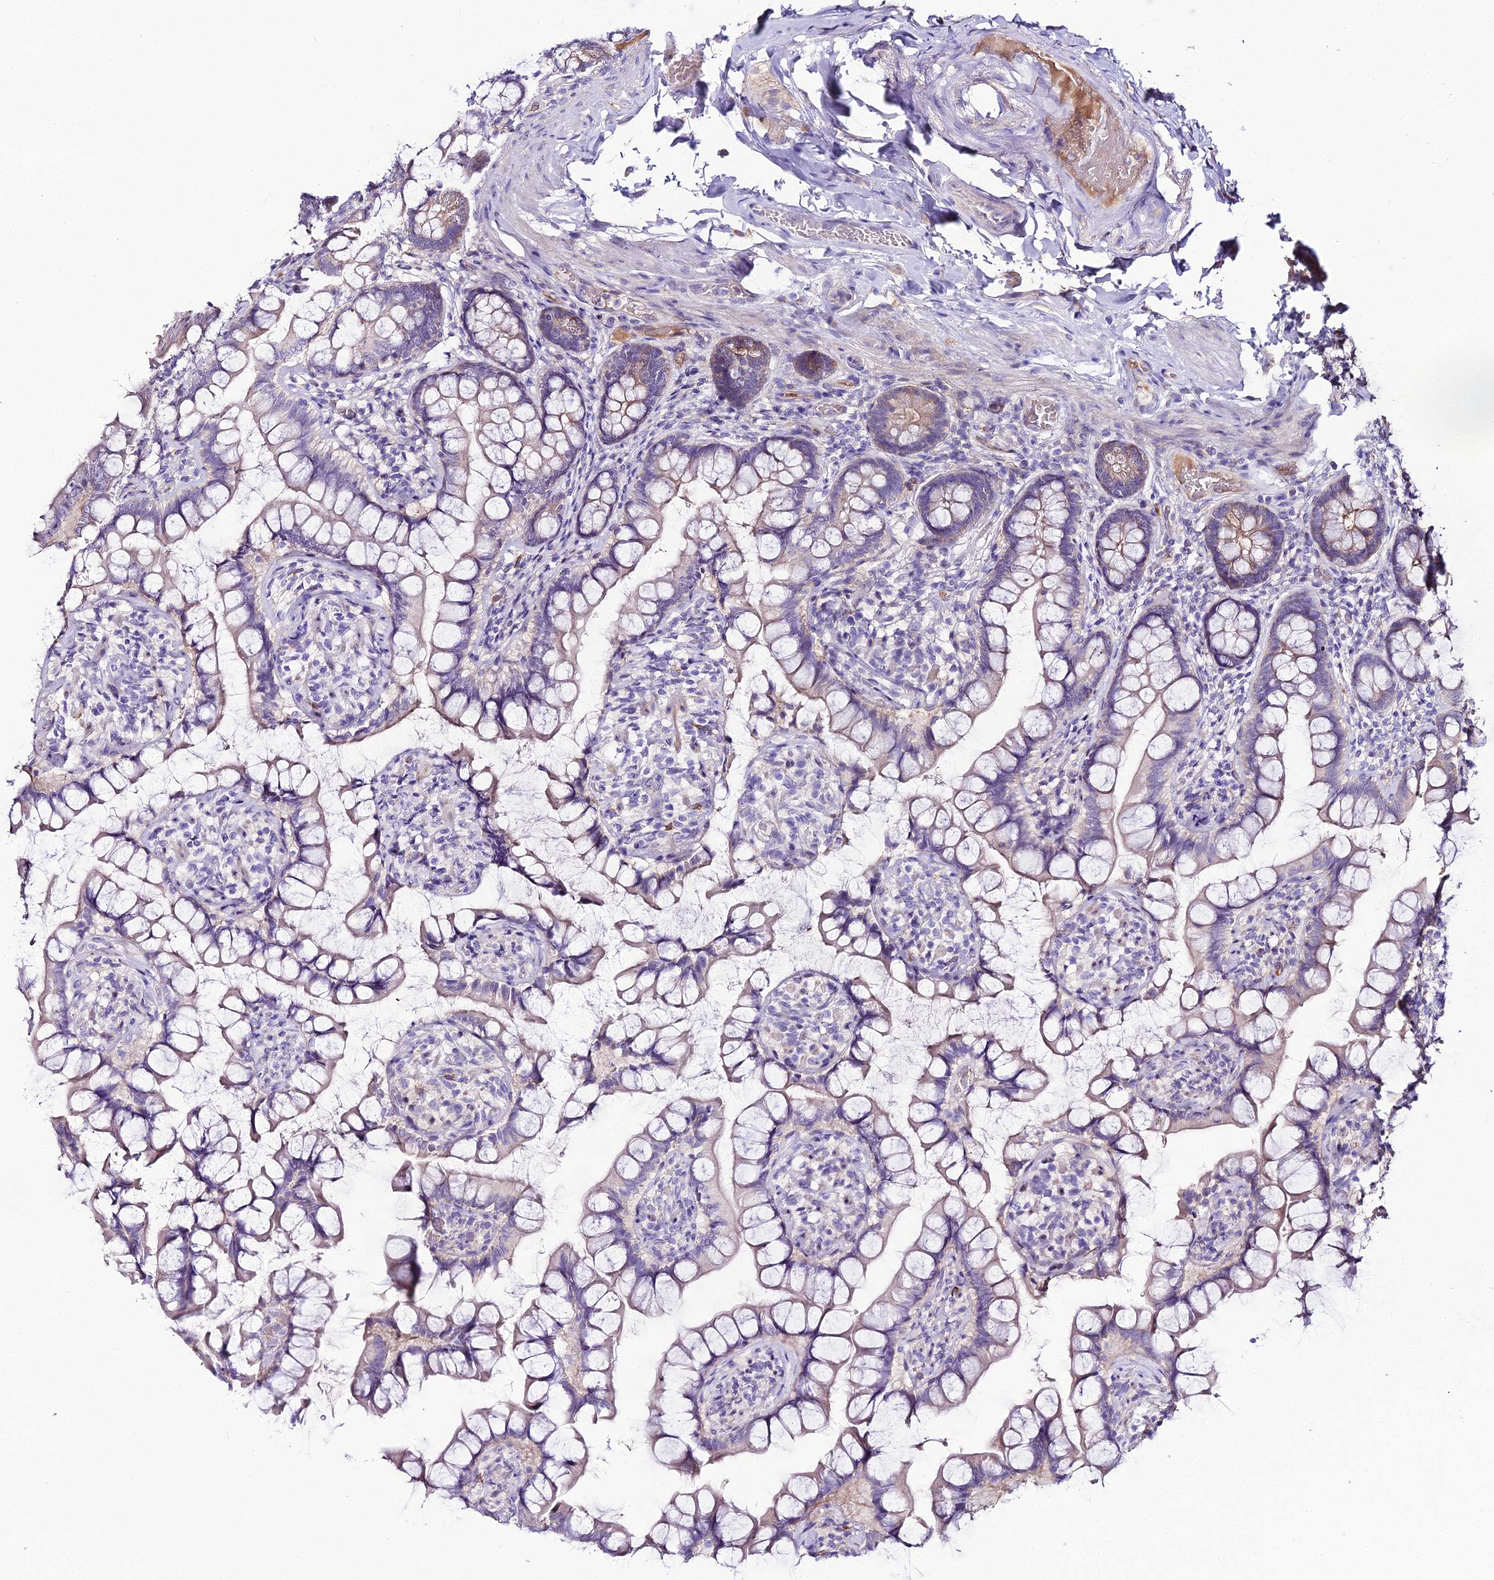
{"staining": {"intensity": "moderate", "quantity": "25%-75%", "location": "cytoplasmic/membranous"}, "tissue": "small intestine", "cell_type": "Glandular cells", "image_type": "normal", "snomed": [{"axis": "morphology", "description": "Normal tissue, NOS"}, {"axis": "topography", "description": "Small intestine"}], "caption": "Immunohistochemistry image of benign small intestine: human small intestine stained using immunohistochemistry (IHC) shows medium levels of moderate protein expression localized specifically in the cytoplasmic/membranous of glandular cells, appearing as a cytoplasmic/membranous brown color.", "gene": "MB21D2", "patient": {"sex": "male", "age": 70}}